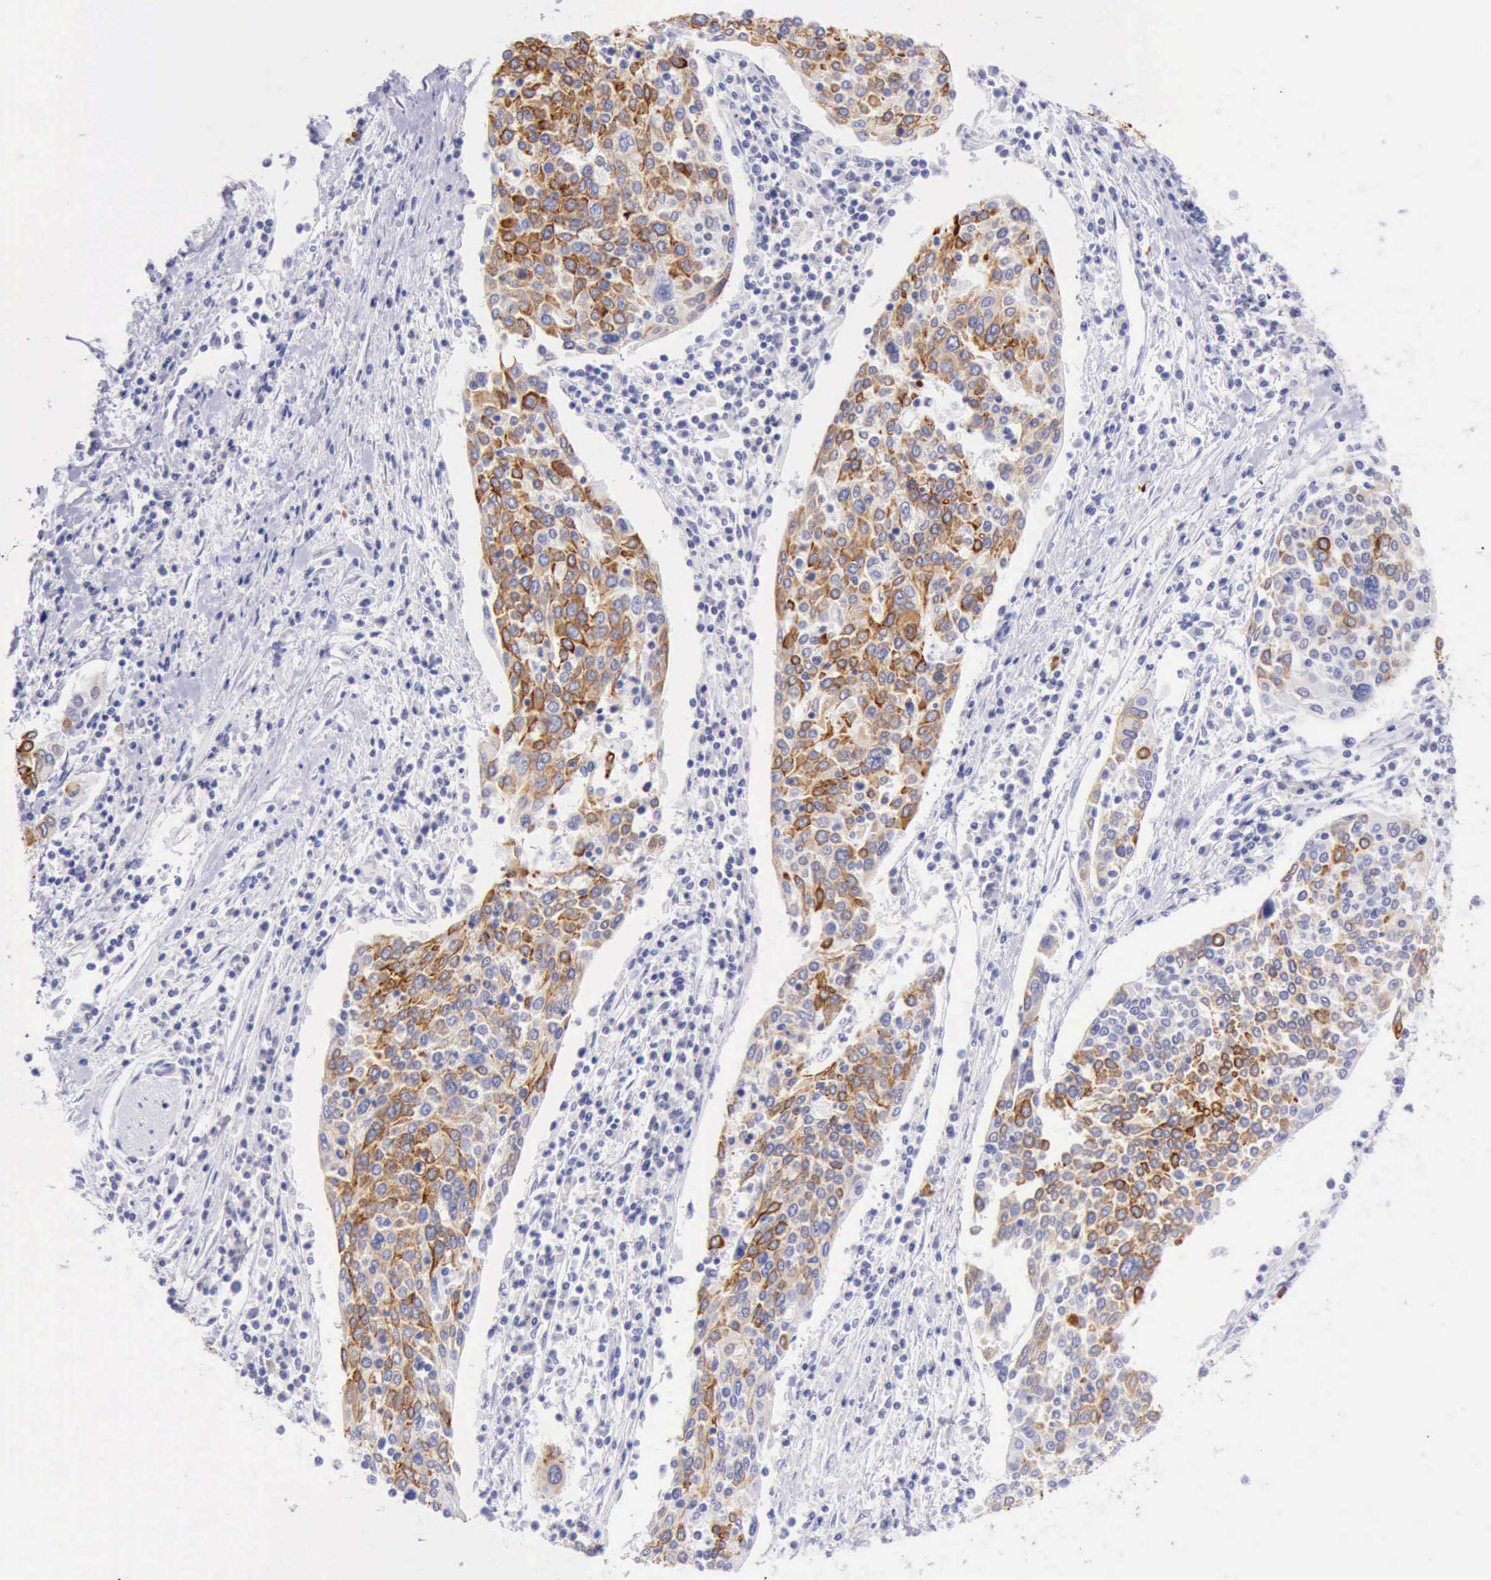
{"staining": {"intensity": "strong", "quantity": "25%-75%", "location": "cytoplasmic/membranous"}, "tissue": "cervical cancer", "cell_type": "Tumor cells", "image_type": "cancer", "snomed": [{"axis": "morphology", "description": "Squamous cell carcinoma, NOS"}, {"axis": "topography", "description": "Cervix"}], "caption": "Protein expression analysis of human cervical cancer (squamous cell carcinoma) reveals strong cytoplasmic/membranous staining in about 25%-75% of tumor cells.", "gene": "KRT8", "patient": {"sex": "female", "age": 40}}